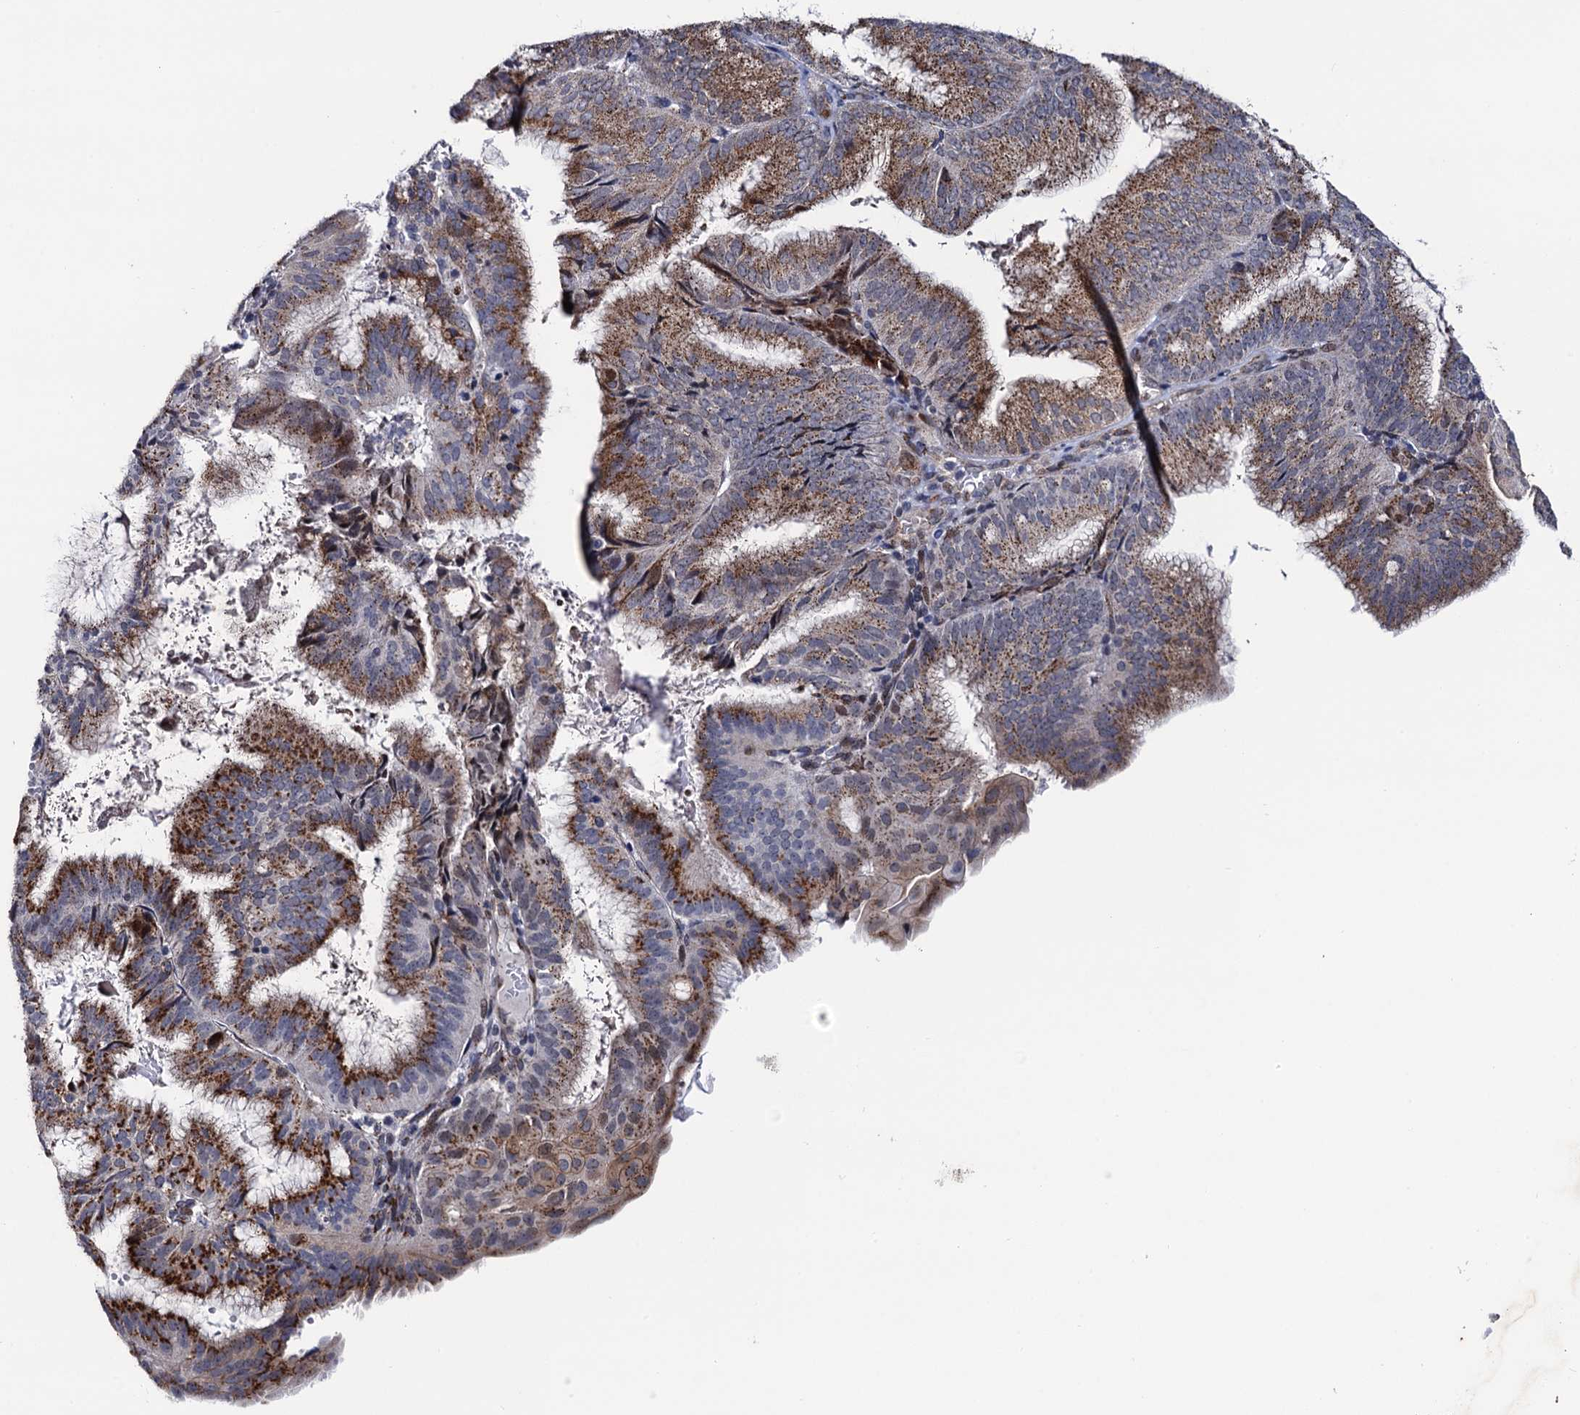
{"staining": {"intensity": "strong", "quantity": ">75%", "location": "cytoplasmic/membranous"}, "tissue": "endometrial cancer", "cell_type": "Tumor cells", "image_type": "cancer", "snomed": [{"axis": "morphology", "description": "Adenocarcinoma, NOS"}, {"axis": "topography", "description": "Endometrium"}], "caption": "Human adenocarcinoma (endometrial) stained for a protein (brown) demonstrates strong cytoplasmic/membranous positive expression in approximately >75% of tumor cells.", "gene": "THAP2", "patient": {"sex": "female", "age": 49}}